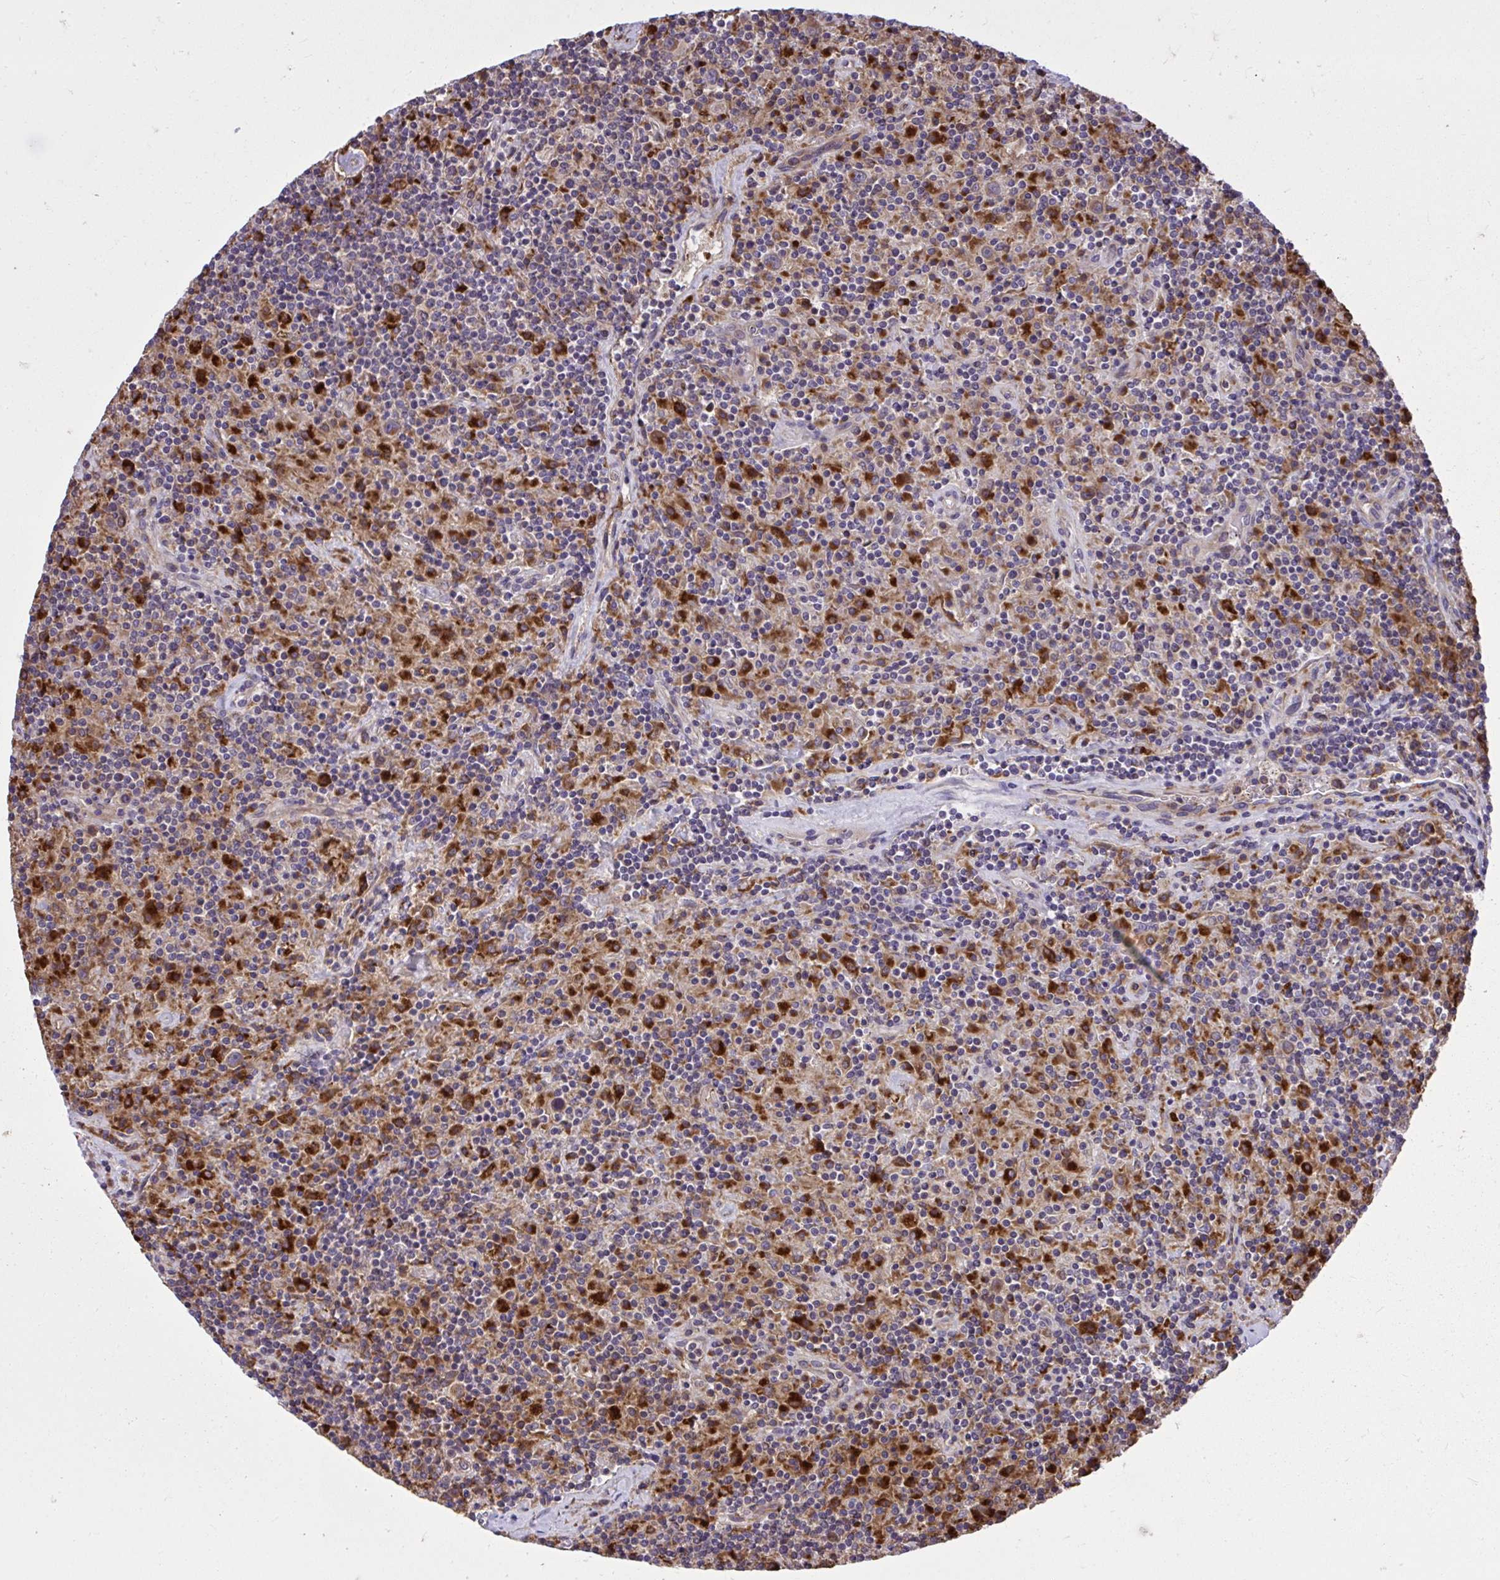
{"staining": {"intensity": "moderate", "quantity": ">75%", "location": "cytoplasmic/membranous"}, "tissue": "lymphoma", "cell_type": "Tumor cells", "image_type": "cancer", "snomed": [{"axis": "morphology", "description": "Hodgkin's disease, NOS"}, {"axis": "topography", "description": "Lymph node"}], "caption": "Protein staining of lymphoma tissue demonstrates moderate cytoplasmic/membranous staining in about >75% of tumor cells.", "gene": "PAIP2", "patient": {"sex": "male", "age": 70}}